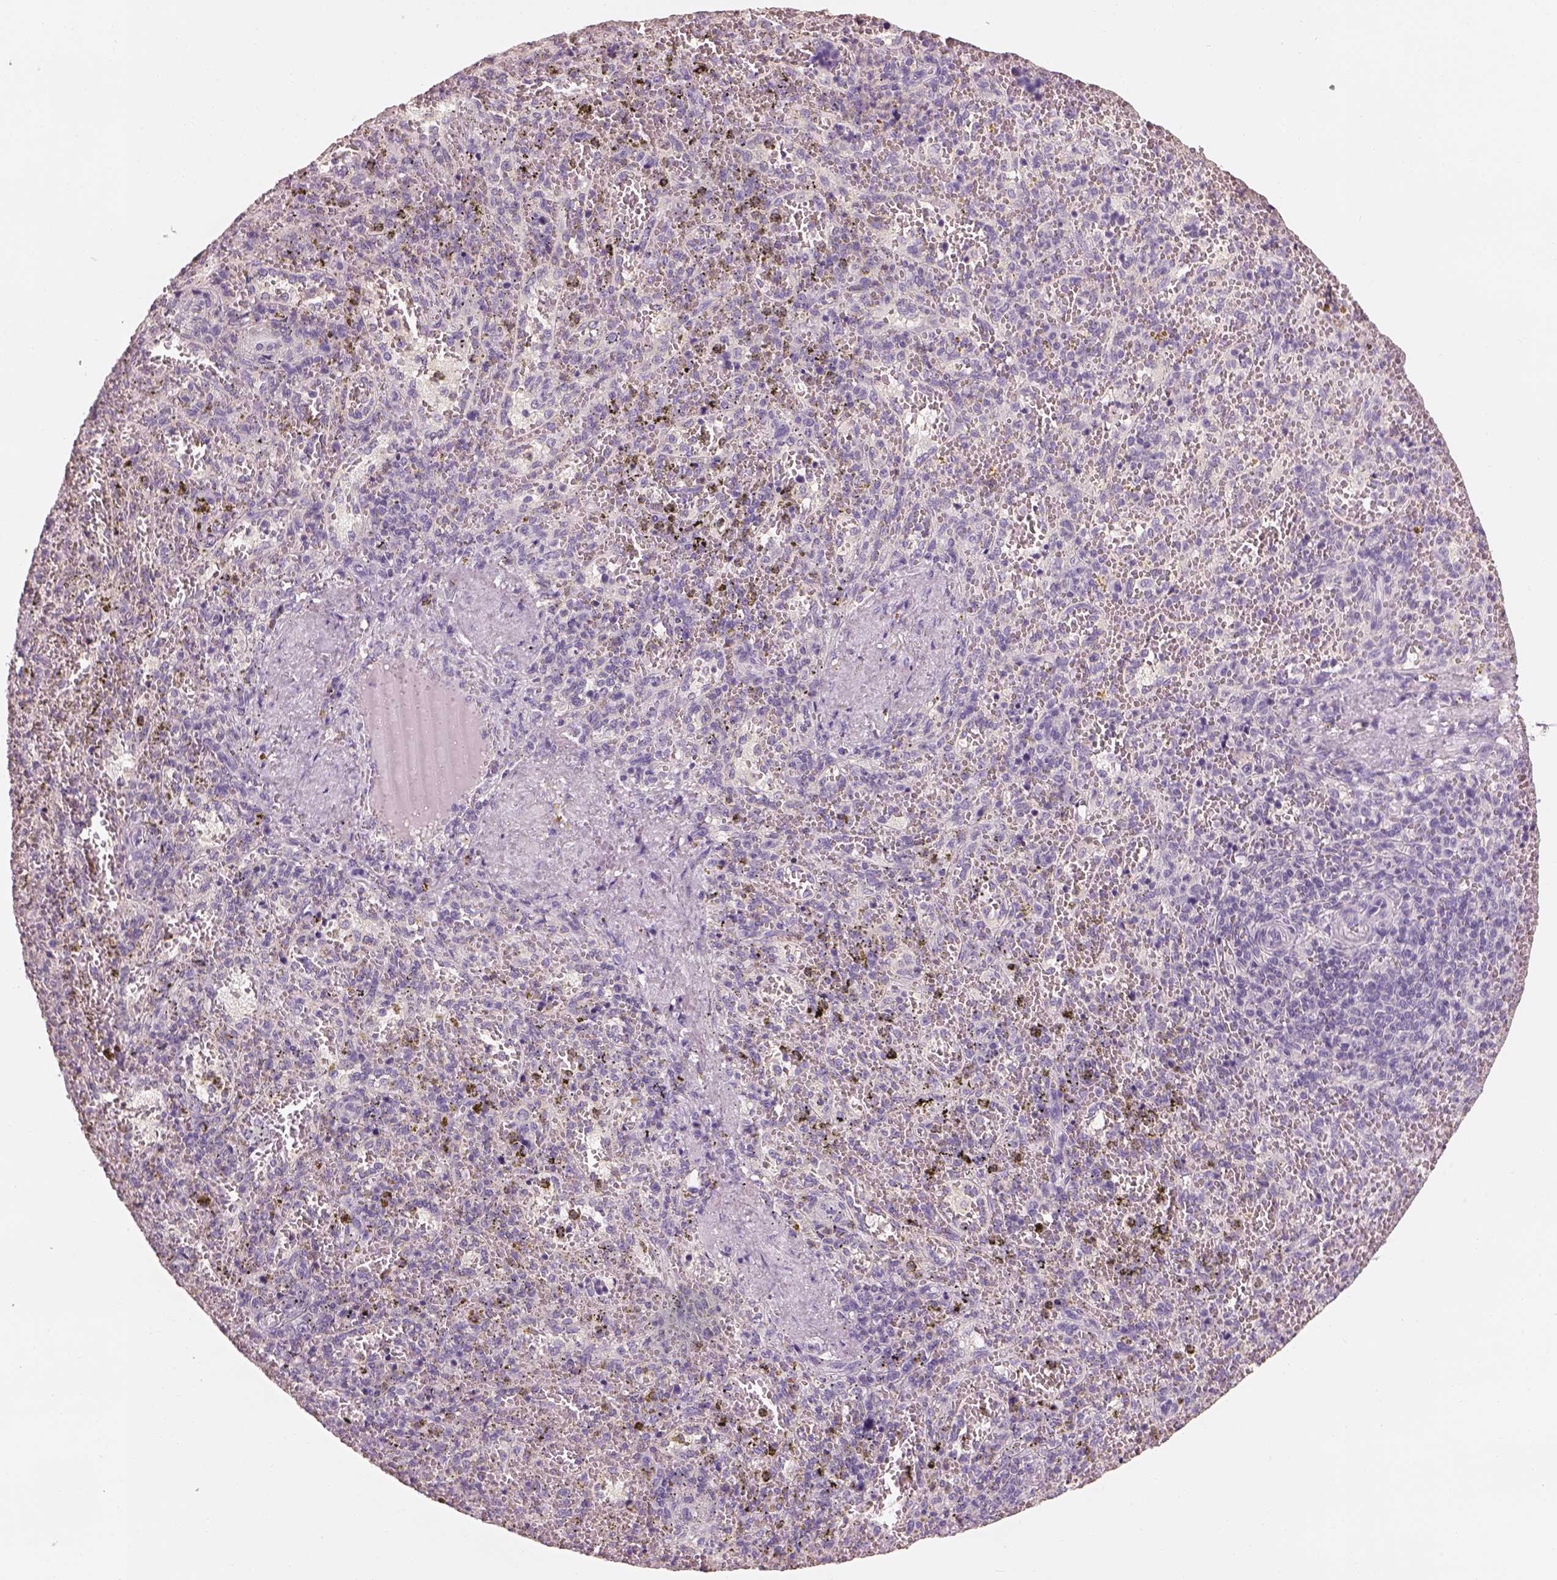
{"staining": {"intensity": "negative", "quantity": "none", "location": "none"}, "tissue": "spleen", "cell_type": "Cells in red pulp", "image_type": "normal", "snomed": [{"axis": "morphology", "description": "Normal tissue, NOS"}, {"axis": "topography", "description": "Spleen"}], "caption": "Immunohistochemistry photomicrograph of unremarkable human spleen stained for a protein (brown), which demonstrates no staining in cells in red pulp. The staining is performed using DAB (3,3'-diaminobenzidine) brown chromogen with nuclei counter-stained in using hematoxylin.", "gene": "OTUD6A", "patient": {"sex": "female", "age": 50}}